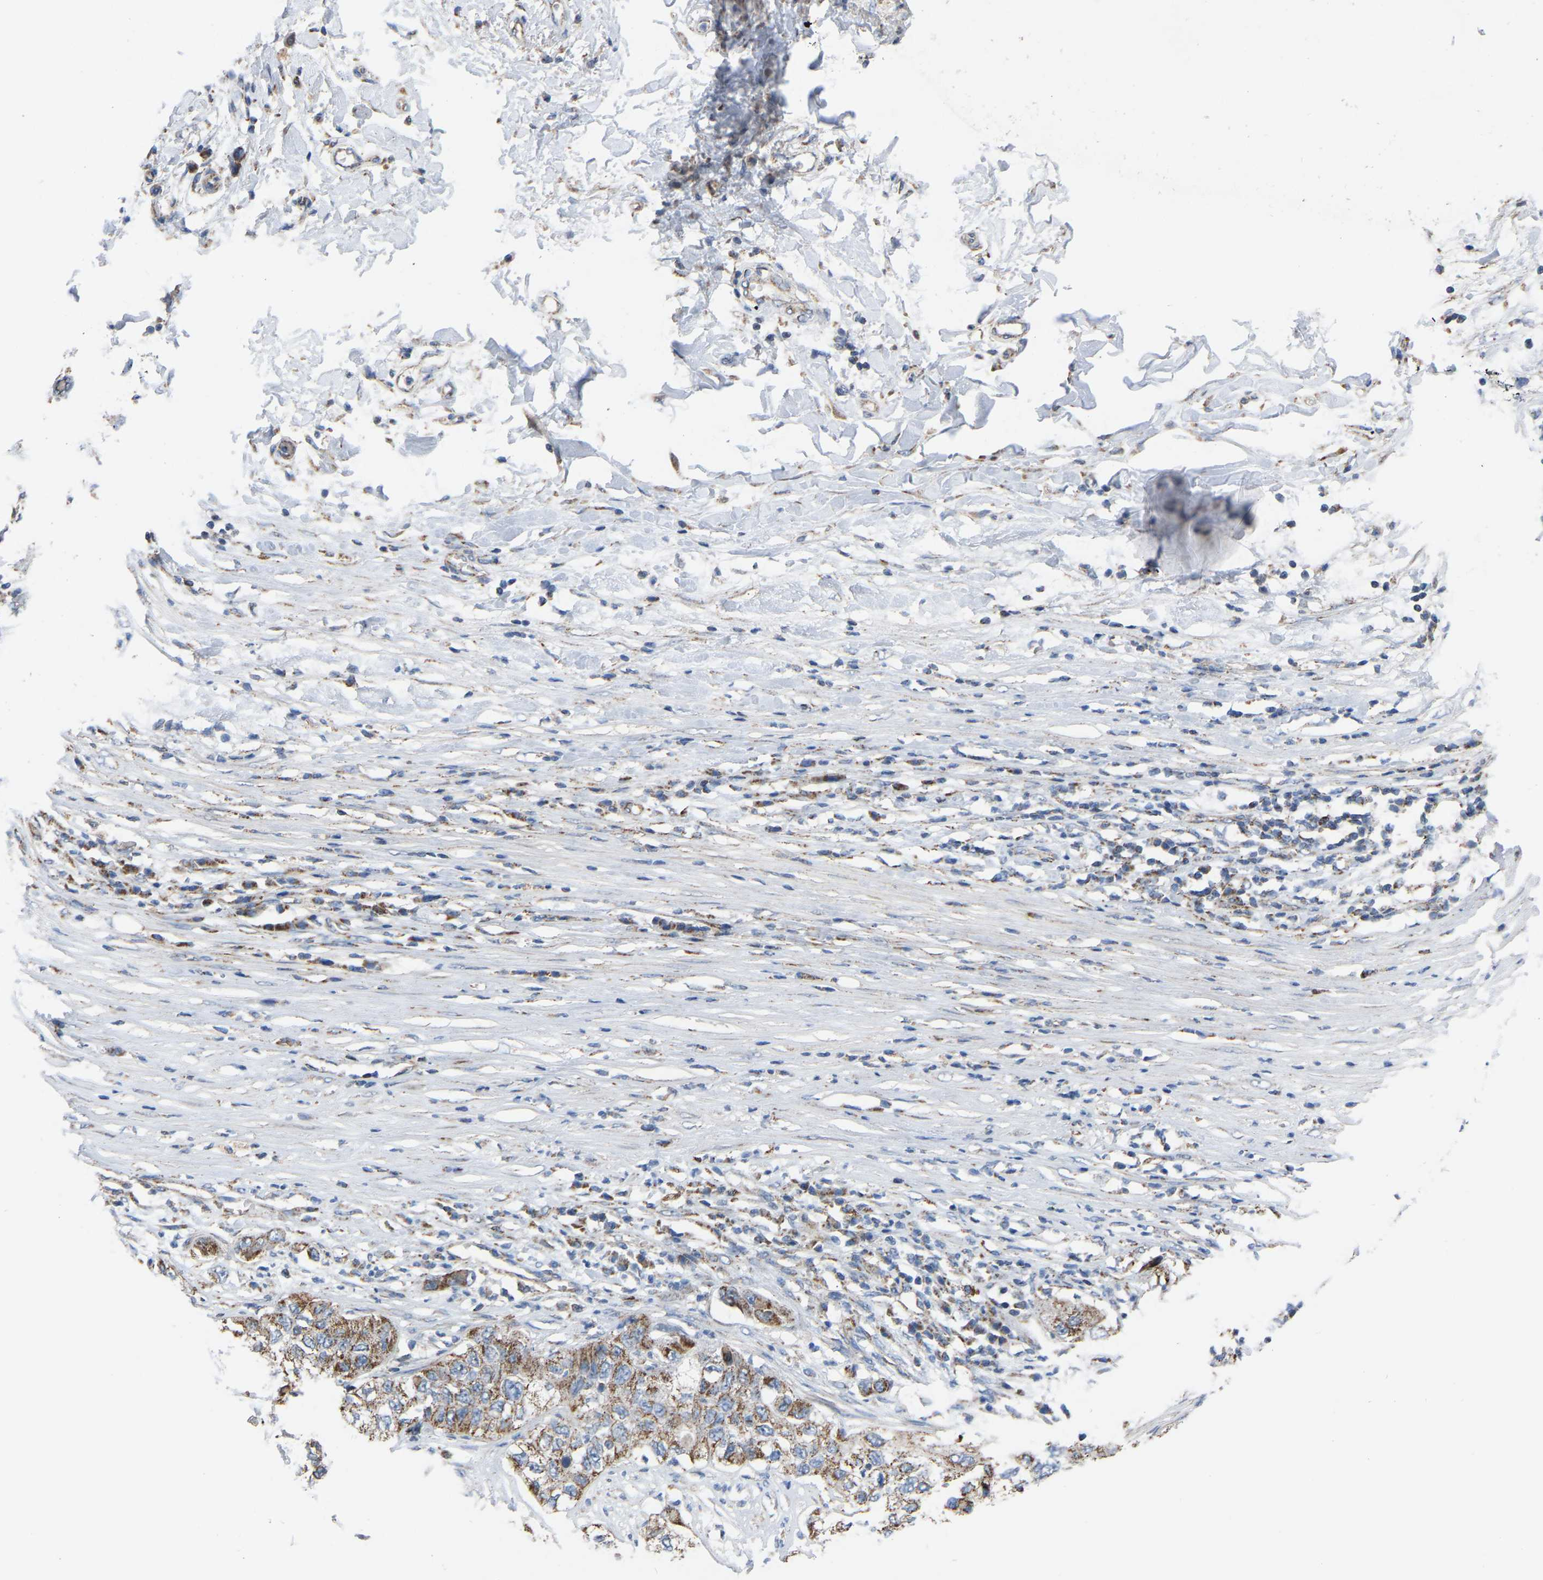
{"staining": {"intensity": "moderate", "quantity": ">75%", "location": "cytoplasmic/membranous"}, "tissue": "pancreatic cancer", "cell_type": "Tumor cells", "image_type": "cancer", "snomed": [{"axis": "morphology", "description": "Adenocarcinoma, NOS"}, {"axis": "topography", "description": "Pancreas"}], "caption": "Moderate cytoplasmic/membranous positivity for a protein is identified in approximately >75% of tumor cells of pancreatic cancer (adenocarcinoma) using IHC.", "gene": "BCL10", "patient": {"sex": "female", "age": 78}}